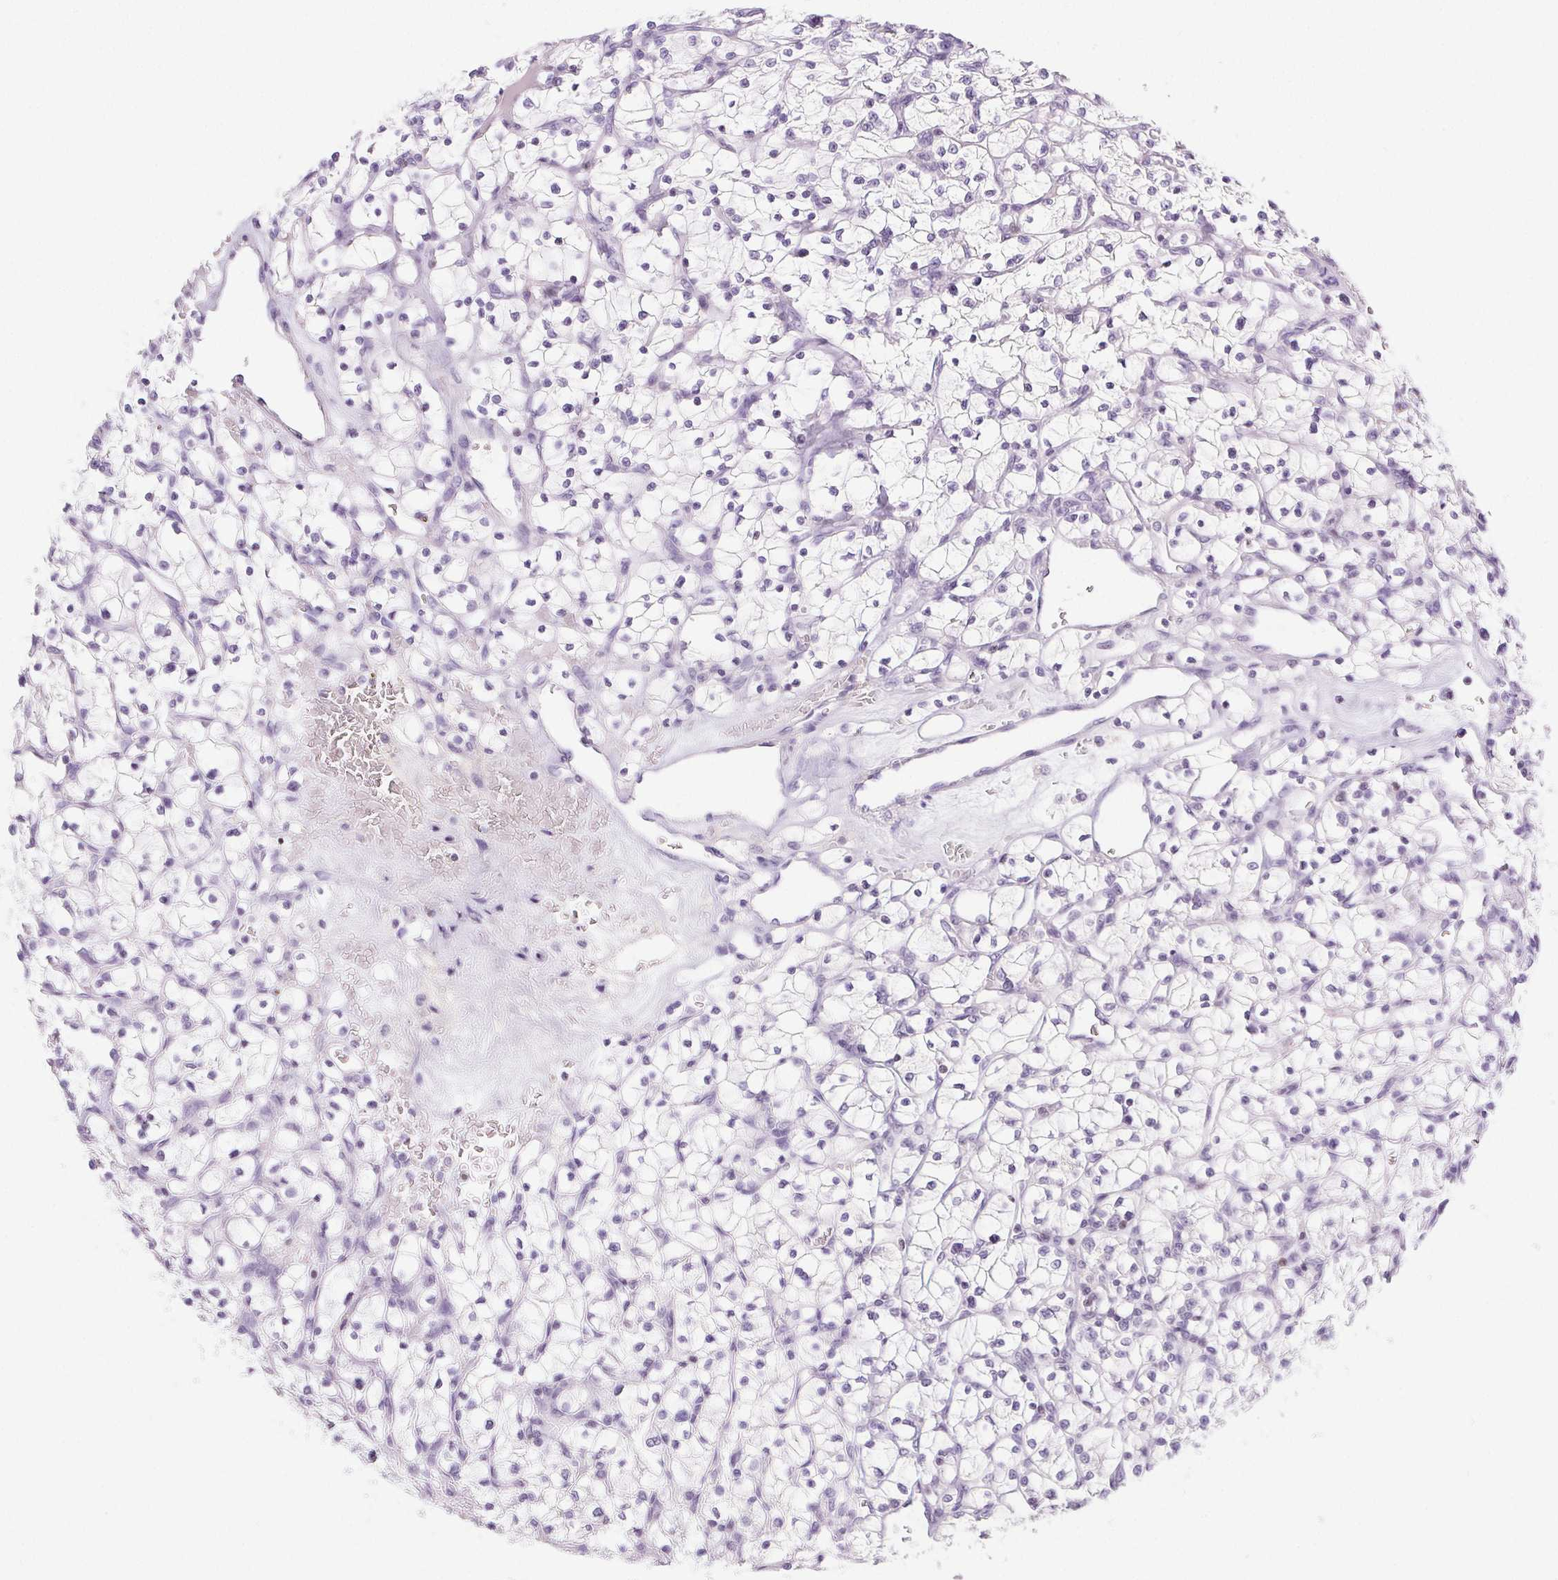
{"staining": {"intensity": "negative", "quantity": "none", "location": "none"}, "tissue": "renal cancer", "cell_type": "Tumor cells", "image_type": "cancer", "snomed": [{"axis": "morphology", "description": "Adenocarcinoma, NOS"}, {"axis": "topography", "description": "Kidney"}], "caption": "IHC of renal adenocarcinoma shows no expression in tumor cells.", "gene": "BEND2", "patient": {"sex": "female", "age": 64}}